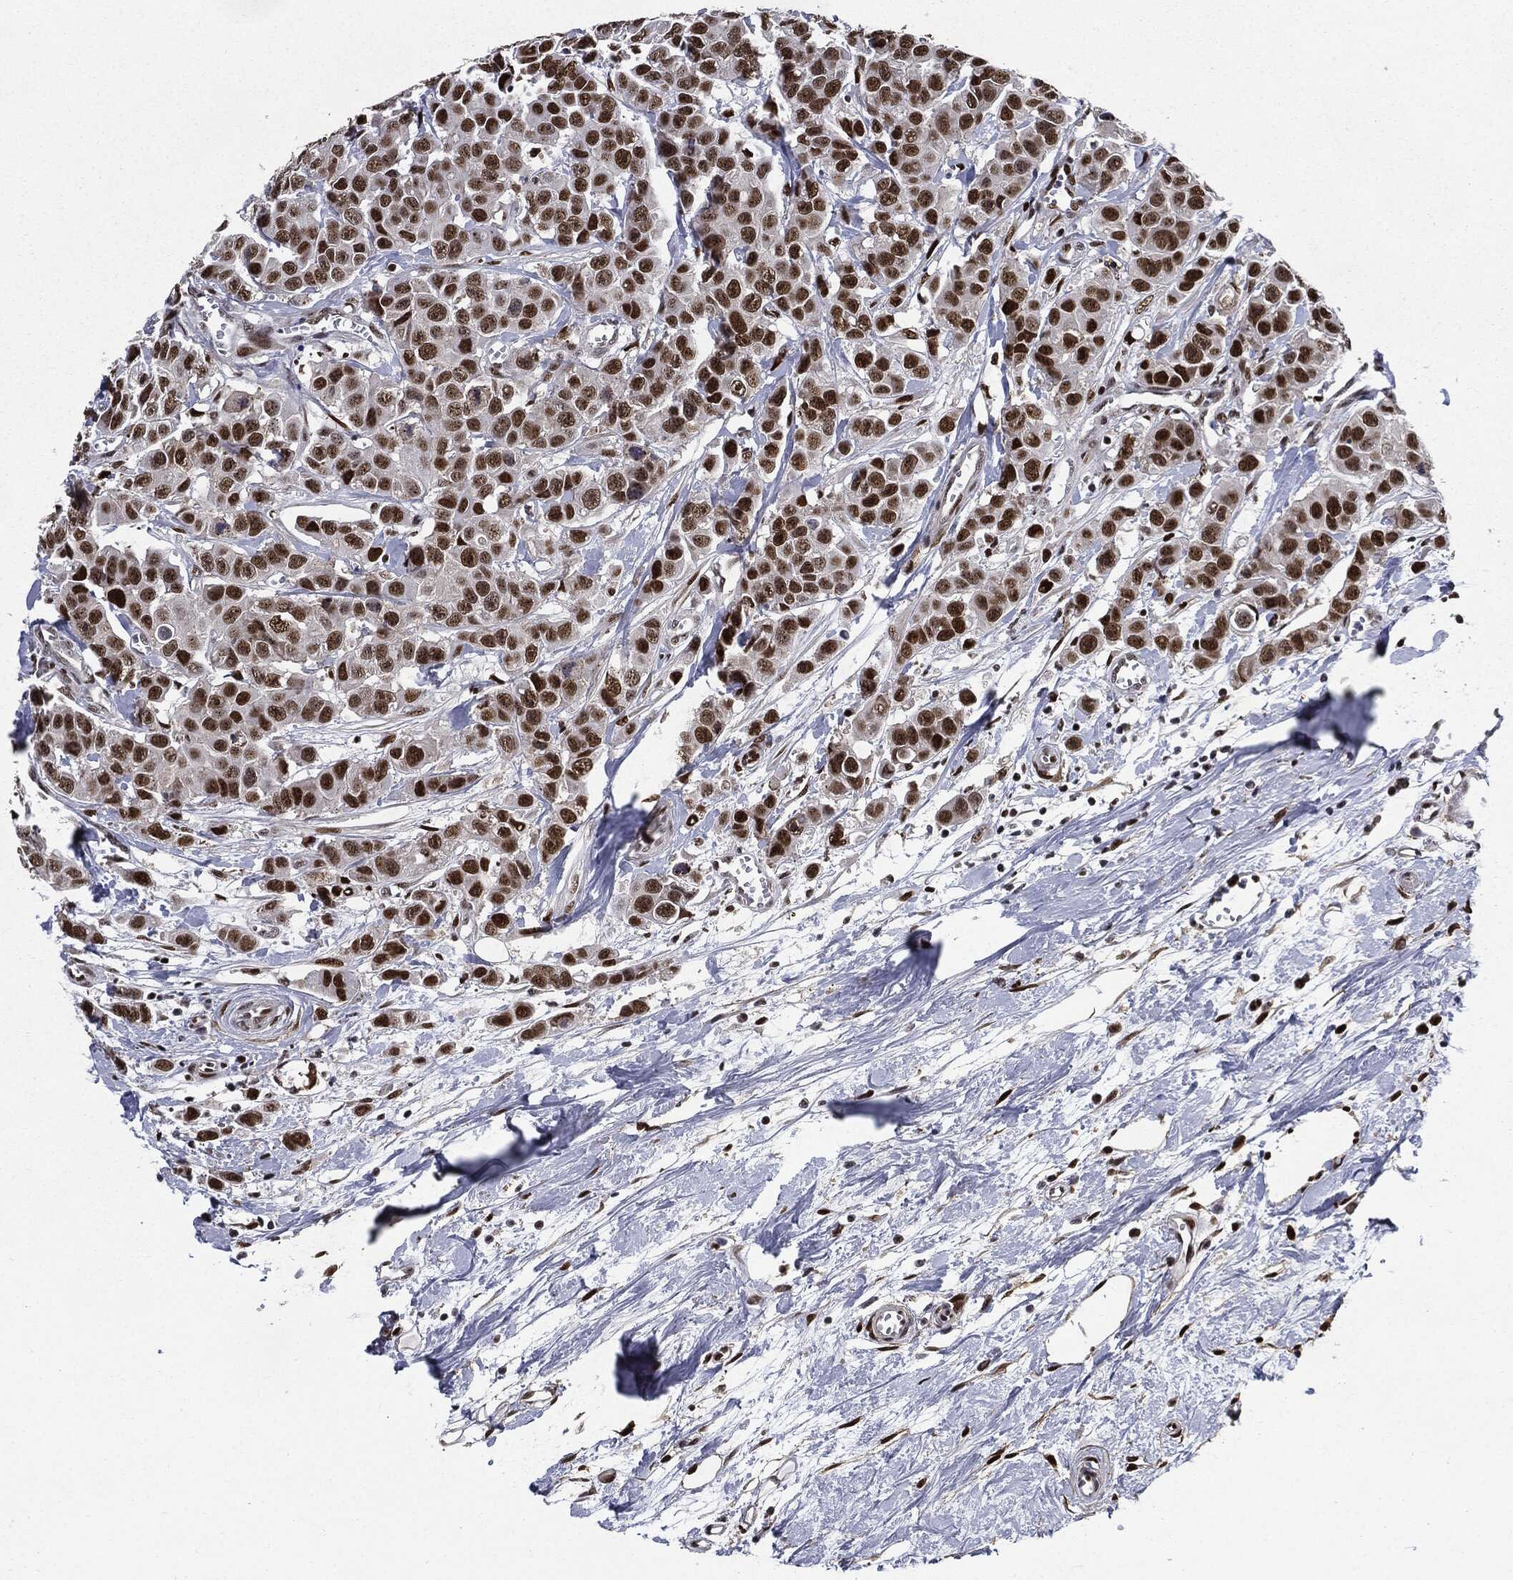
{"staining": {"intensity": "strong", "quantity": "25%-75%", "location": "nuclear"}, "tissue": "breast cancer", "cell_type": "Tumor cells", "image_type": "cancer", "snomed": [{"axis": "morphology", "description": "Duct carcinoma"}, {"axis": "topography", "description": "Breast"}], "caption": "Immunohistochemistry photomicrograph of neoplastic tissue: breast cancer (invasive ductal carcinoma) stained using immunohistochemistry (IHC) reveals high levels of strong protein expression localized specifically in the nuclear of tumor cells, appearing as a nuclear brown color.", "gene": "JUN", "patient": {"sex": "female", "age": 35}}